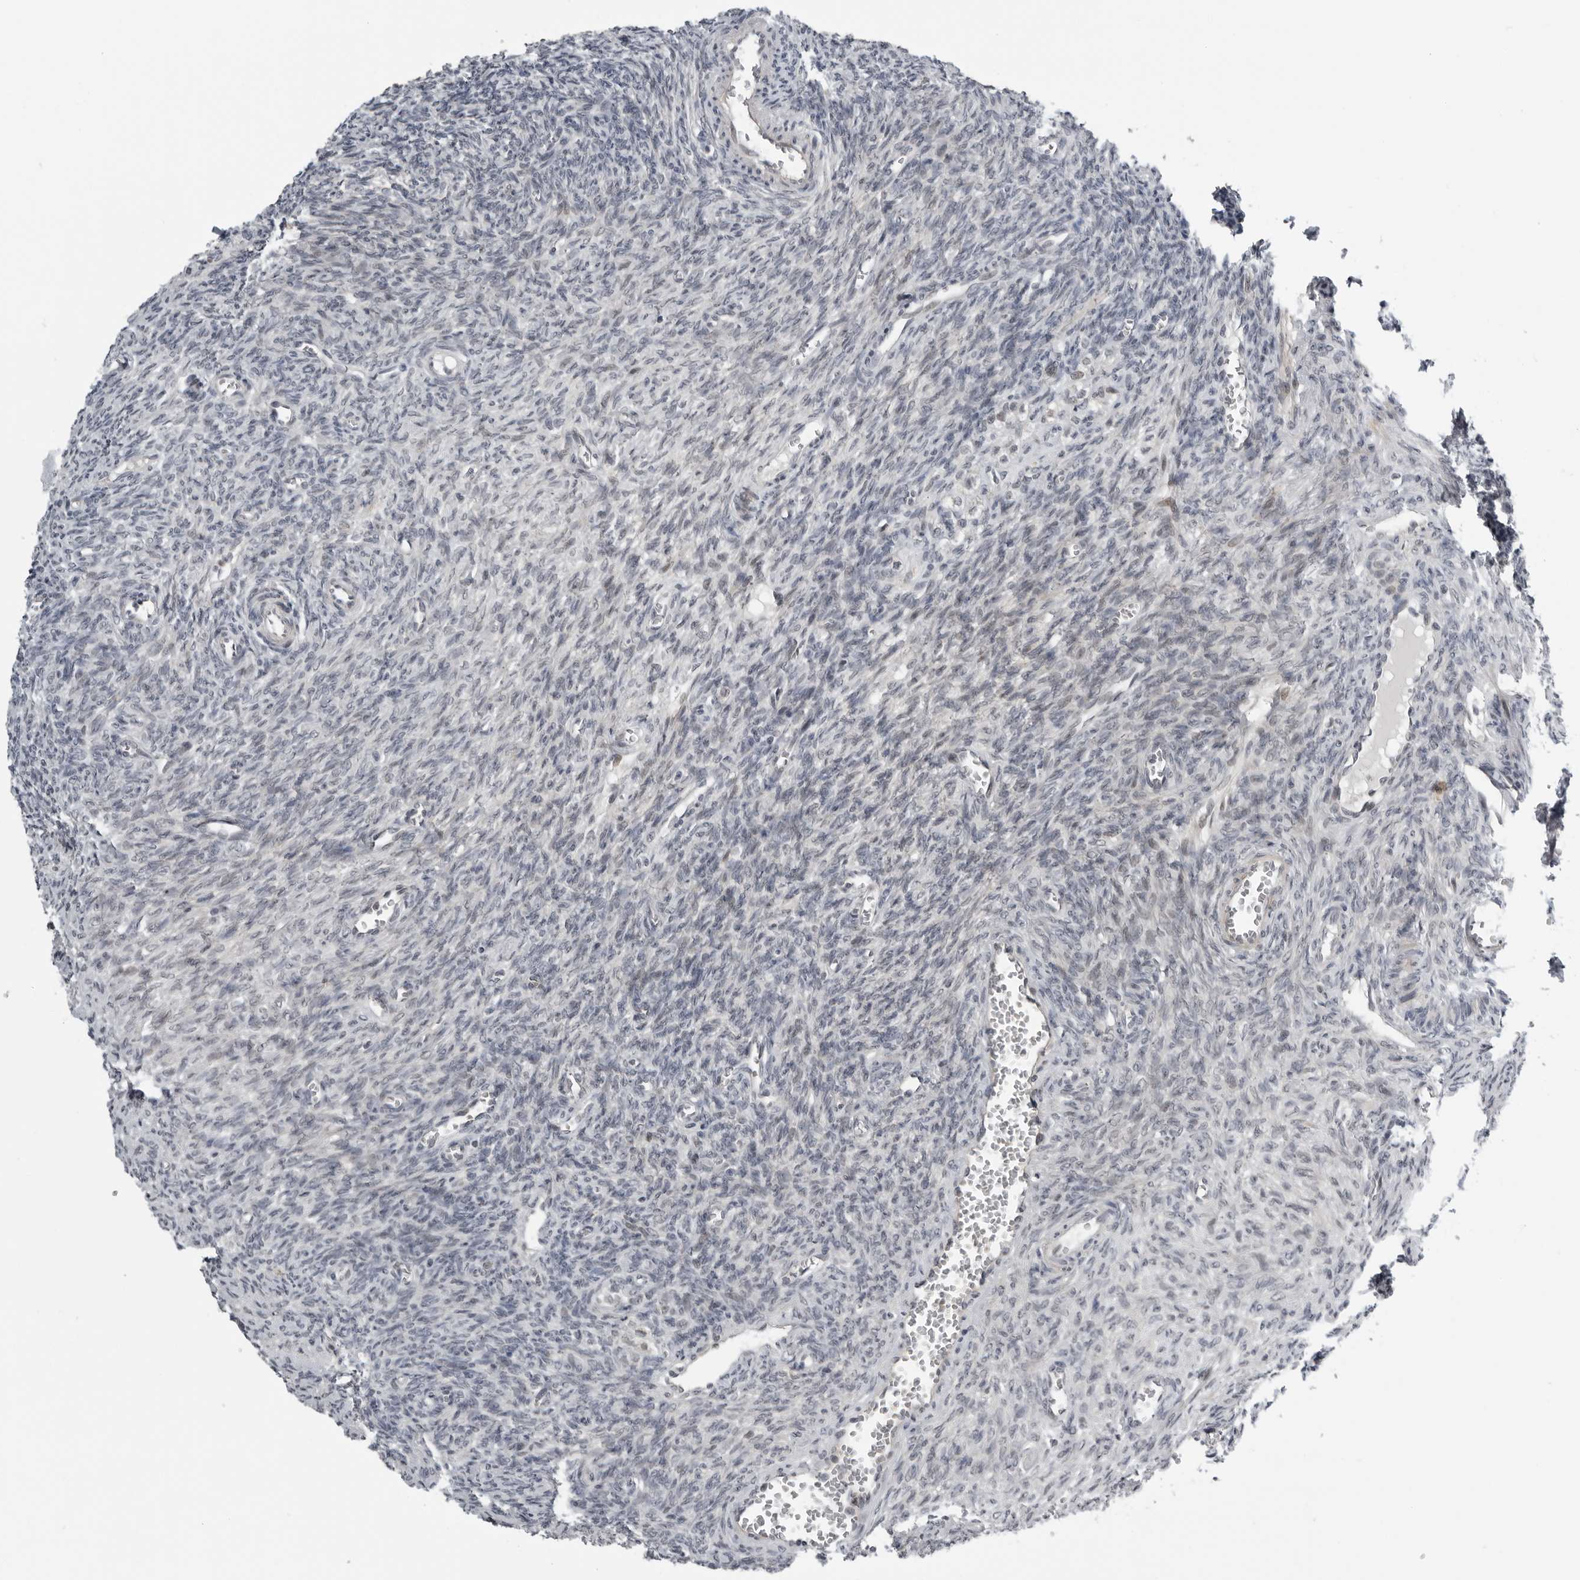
{"staining": {"intensity": "negative", "quantity": "none", "location": "none"}, "tissue": "ovary", "cell_type": "Ovarian stroma cells", "image_type": "normal", "snomed": [{"axis": "morphology", "description": "Normal tissue, NOS"}, {"axis": "topography", "description": "Ovary"}], "caption": "Human ovary stained for a protein using IHC demonstrates no staining in ovarian stroma cells.", "gene": "ALPK2", "patient": {"sex": "female", "age": 27}}